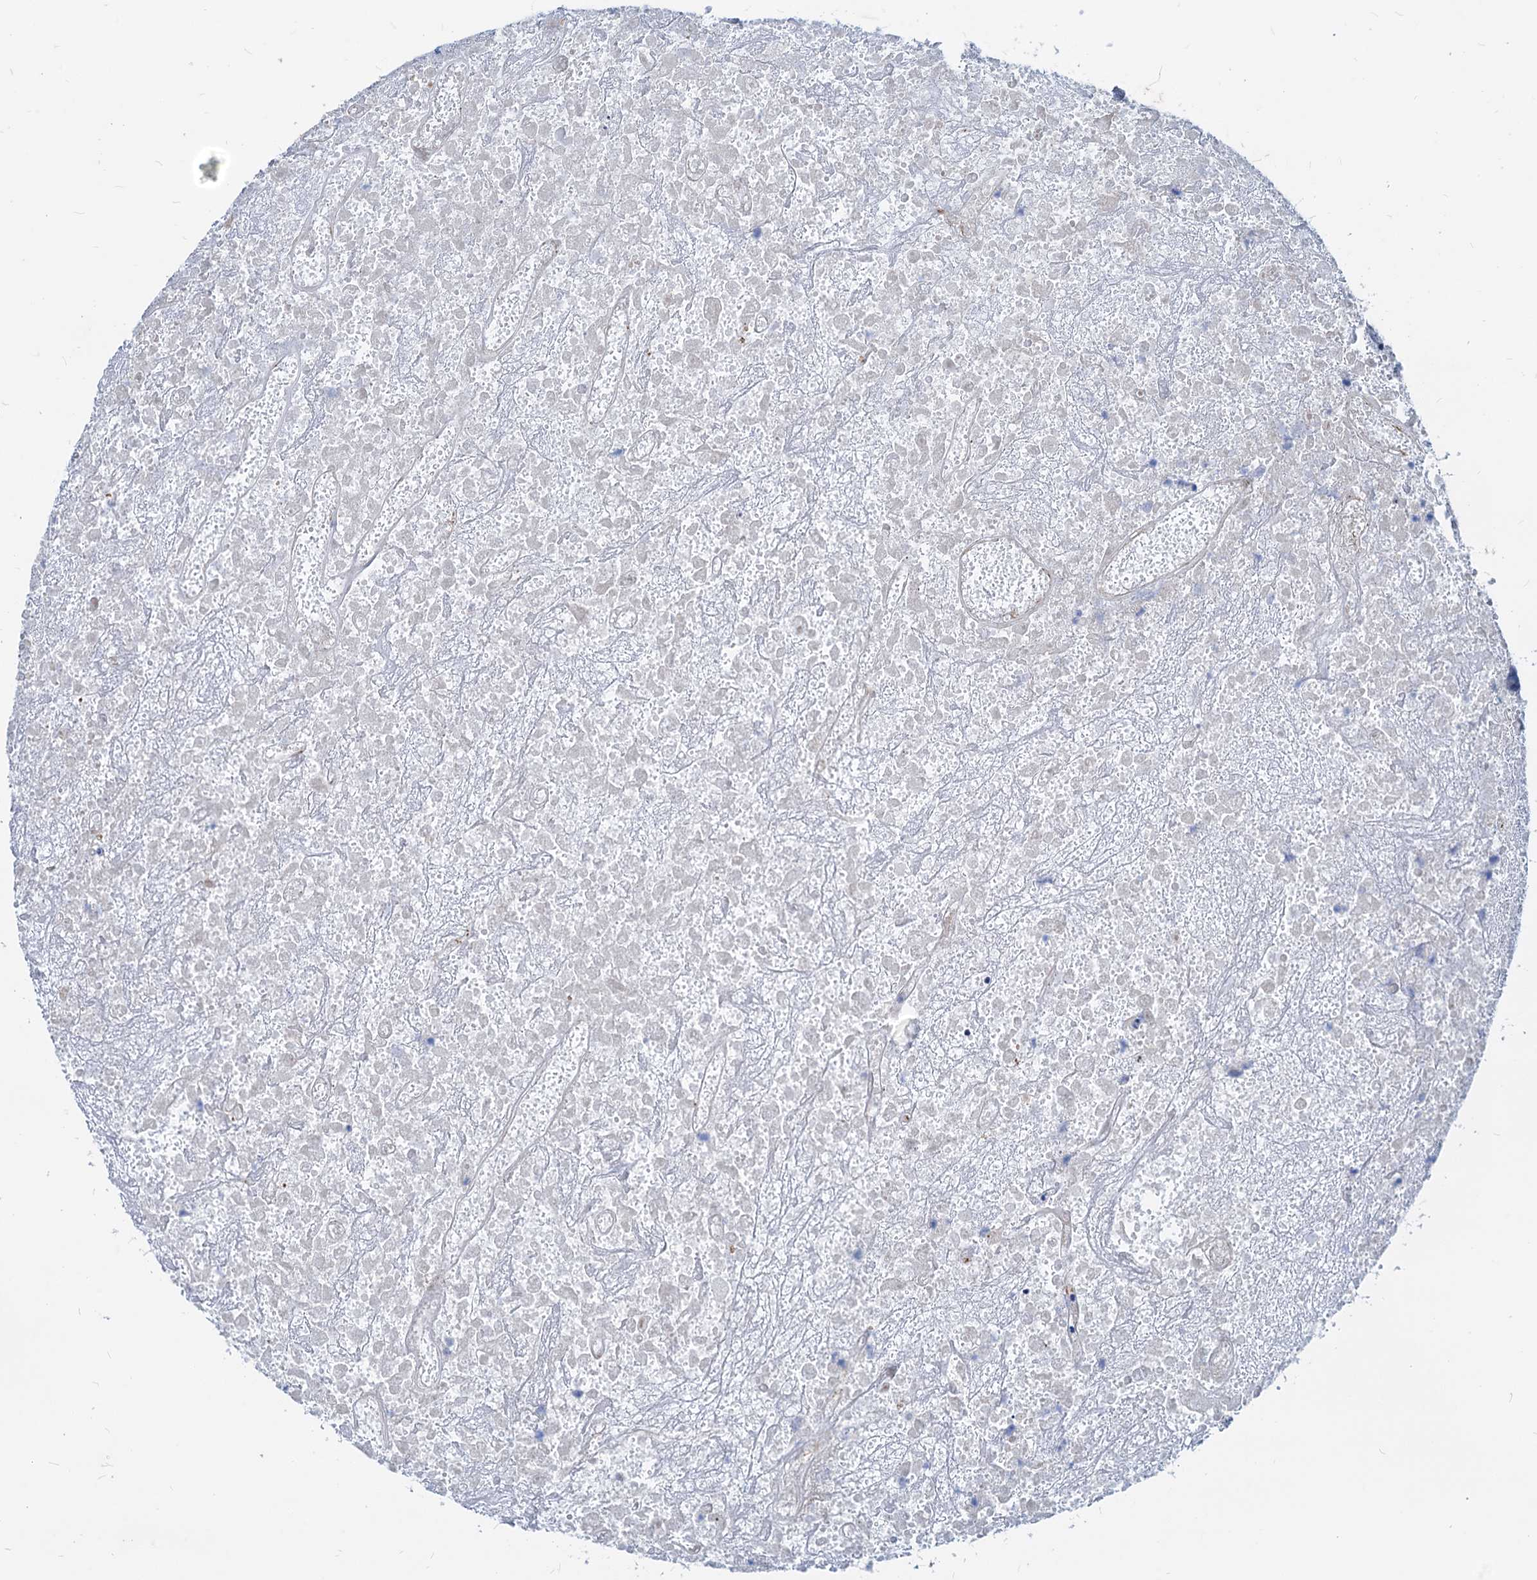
{"staining": {"intensity": "negative", "quantity": "none", "location": "none"}, "tissue": "testis cancer", "cell_type": "Tumor cells", "image_type": "cancer", "snomed": [{"axis": "morphology", "description": "Carcinoma, Embryonal, NOS"}, {"axis": "topography", "description": "Testis"}], "caption": "Tumor cells show no significant staining in testis embryonal carcinoma.", "gene": "HSF2", "patient": {"sex": "male", "age": 45}}